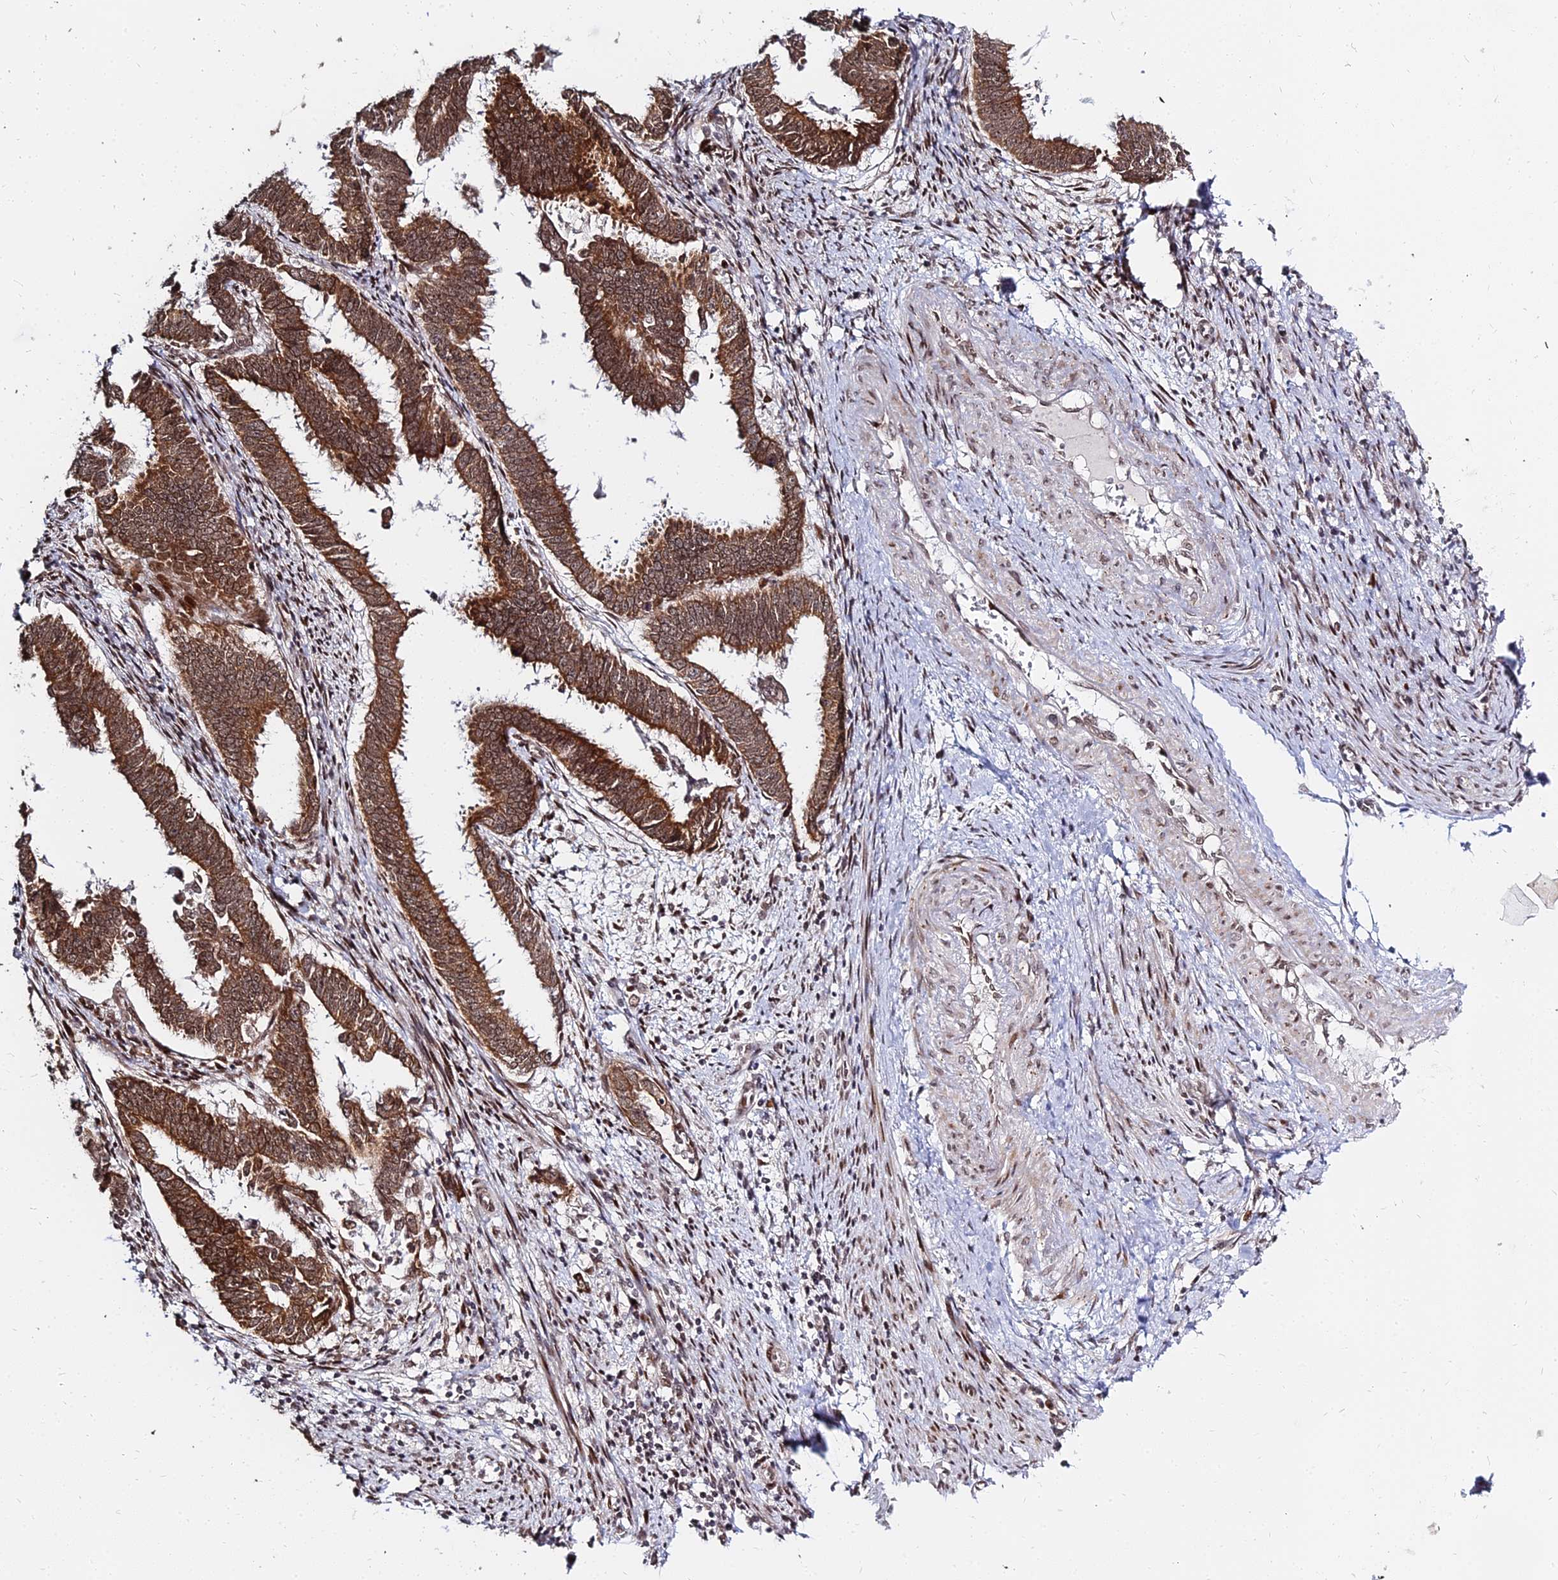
{"staining": {"intensity": "moderate", "quantity": ">75%", "location": "cytoplasmic/membranous,nuclear"}, "tissue": "endometrial cancer", "cell_type": "Tumor cells", "image_type": "cancer", "snomed": [{"axis": "morphology", "description": "Adenocarcinoma, NOS"}, {"axis": "topography", "description": "Endometrium"}], "caption": "A medium amount of moderate cytoplasmic/membranous and nuclear expression is seen in about >75% of tumor cells in endometrial cancer tissue.", "gene": "ABCA2", "patient": {"sex": "female", "age": 75}}